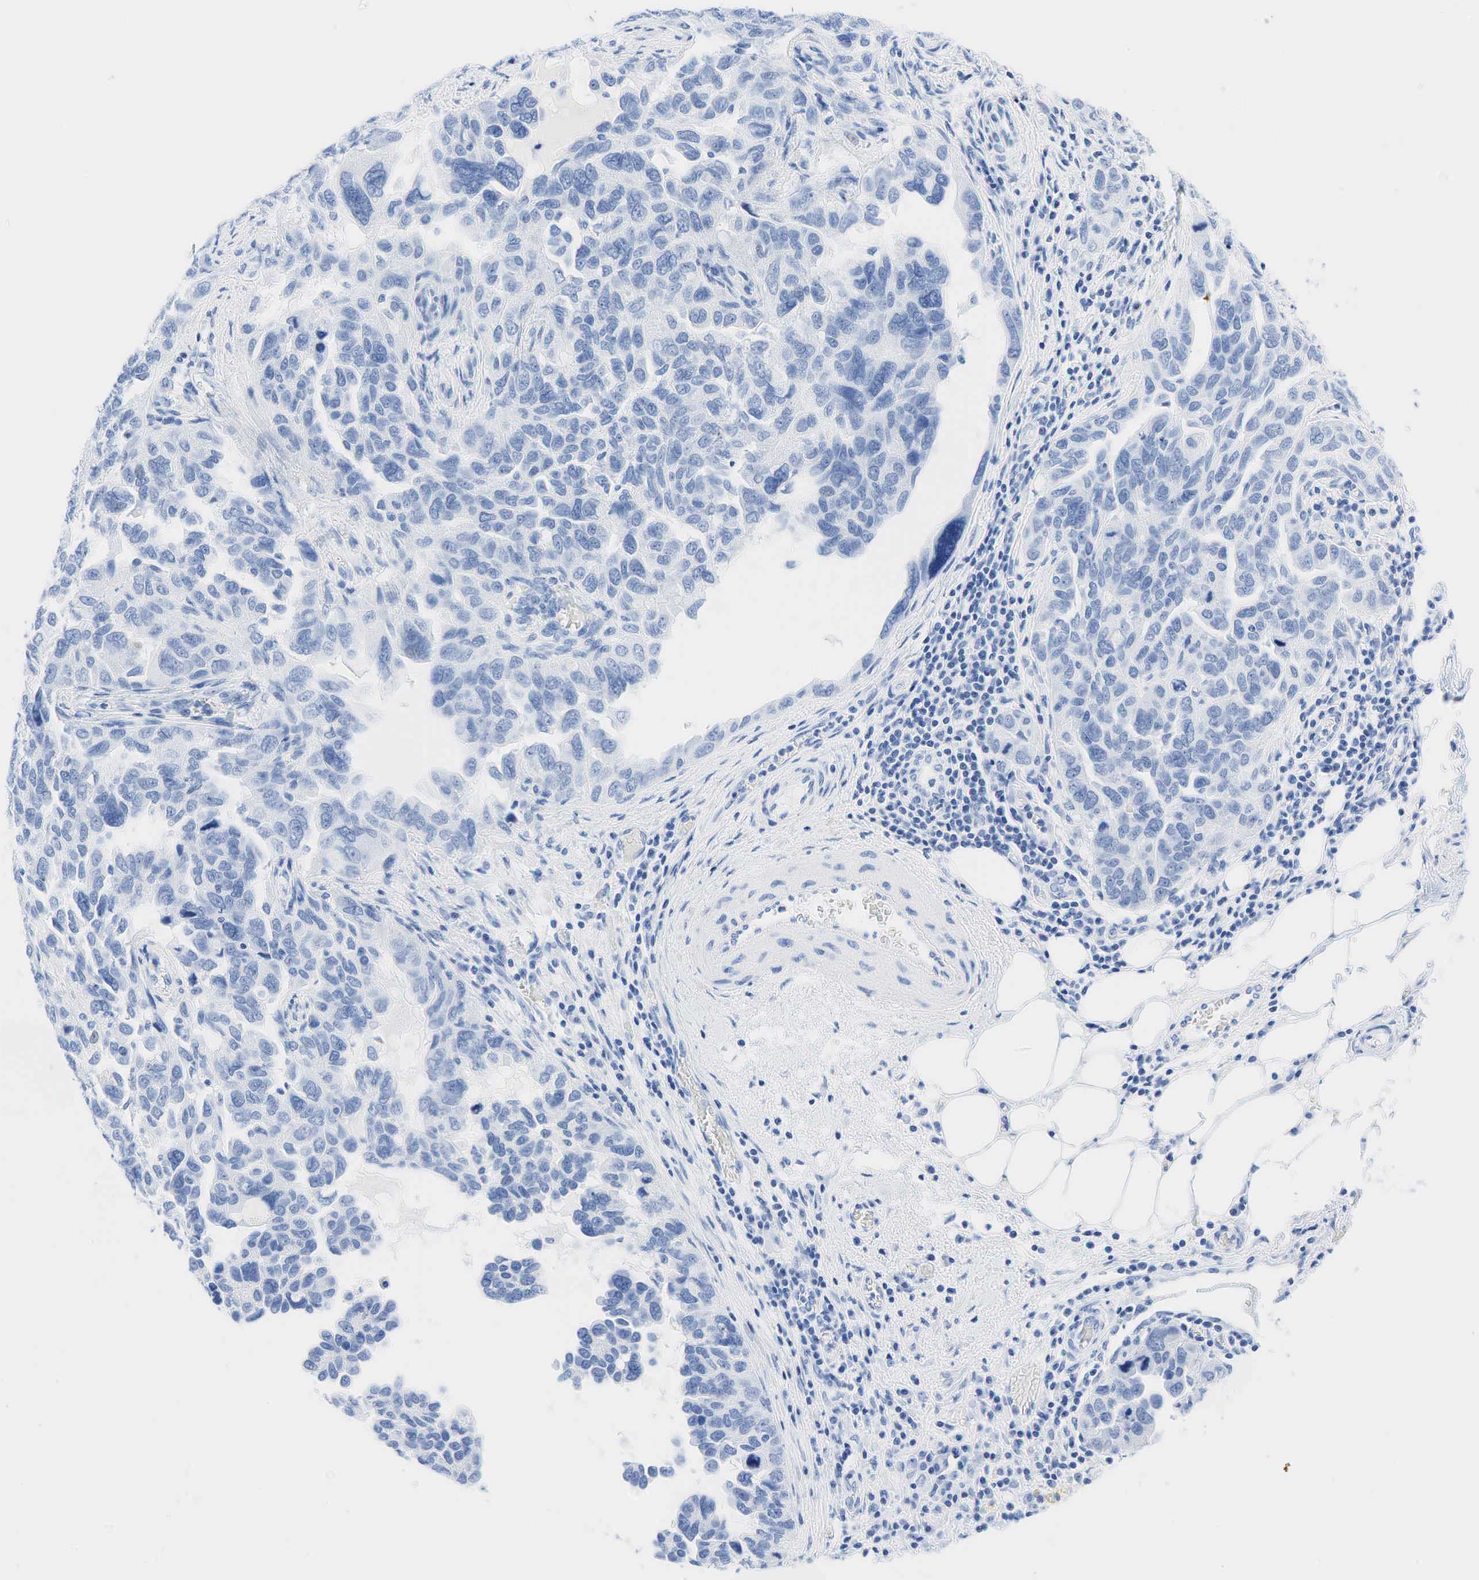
{"staining": {"intensity": "negative", "quantity": "none", "location": "none"}, "tissue": "ovarian cancer", "cell_type": "Tumor cells", "image_type": "cancer", "snomed": [{"axis": "morphology", "description": "Cystadenocarcinoma, serous, NOS"}, {"axis": "topography", "description": "Ovary"}], "caption": "Tumor cells are negative for protein expression in human ovarian serous cystadenocarcinoma.", "gene": "INHA", "patient": {"sex": "female", "age": 64}}